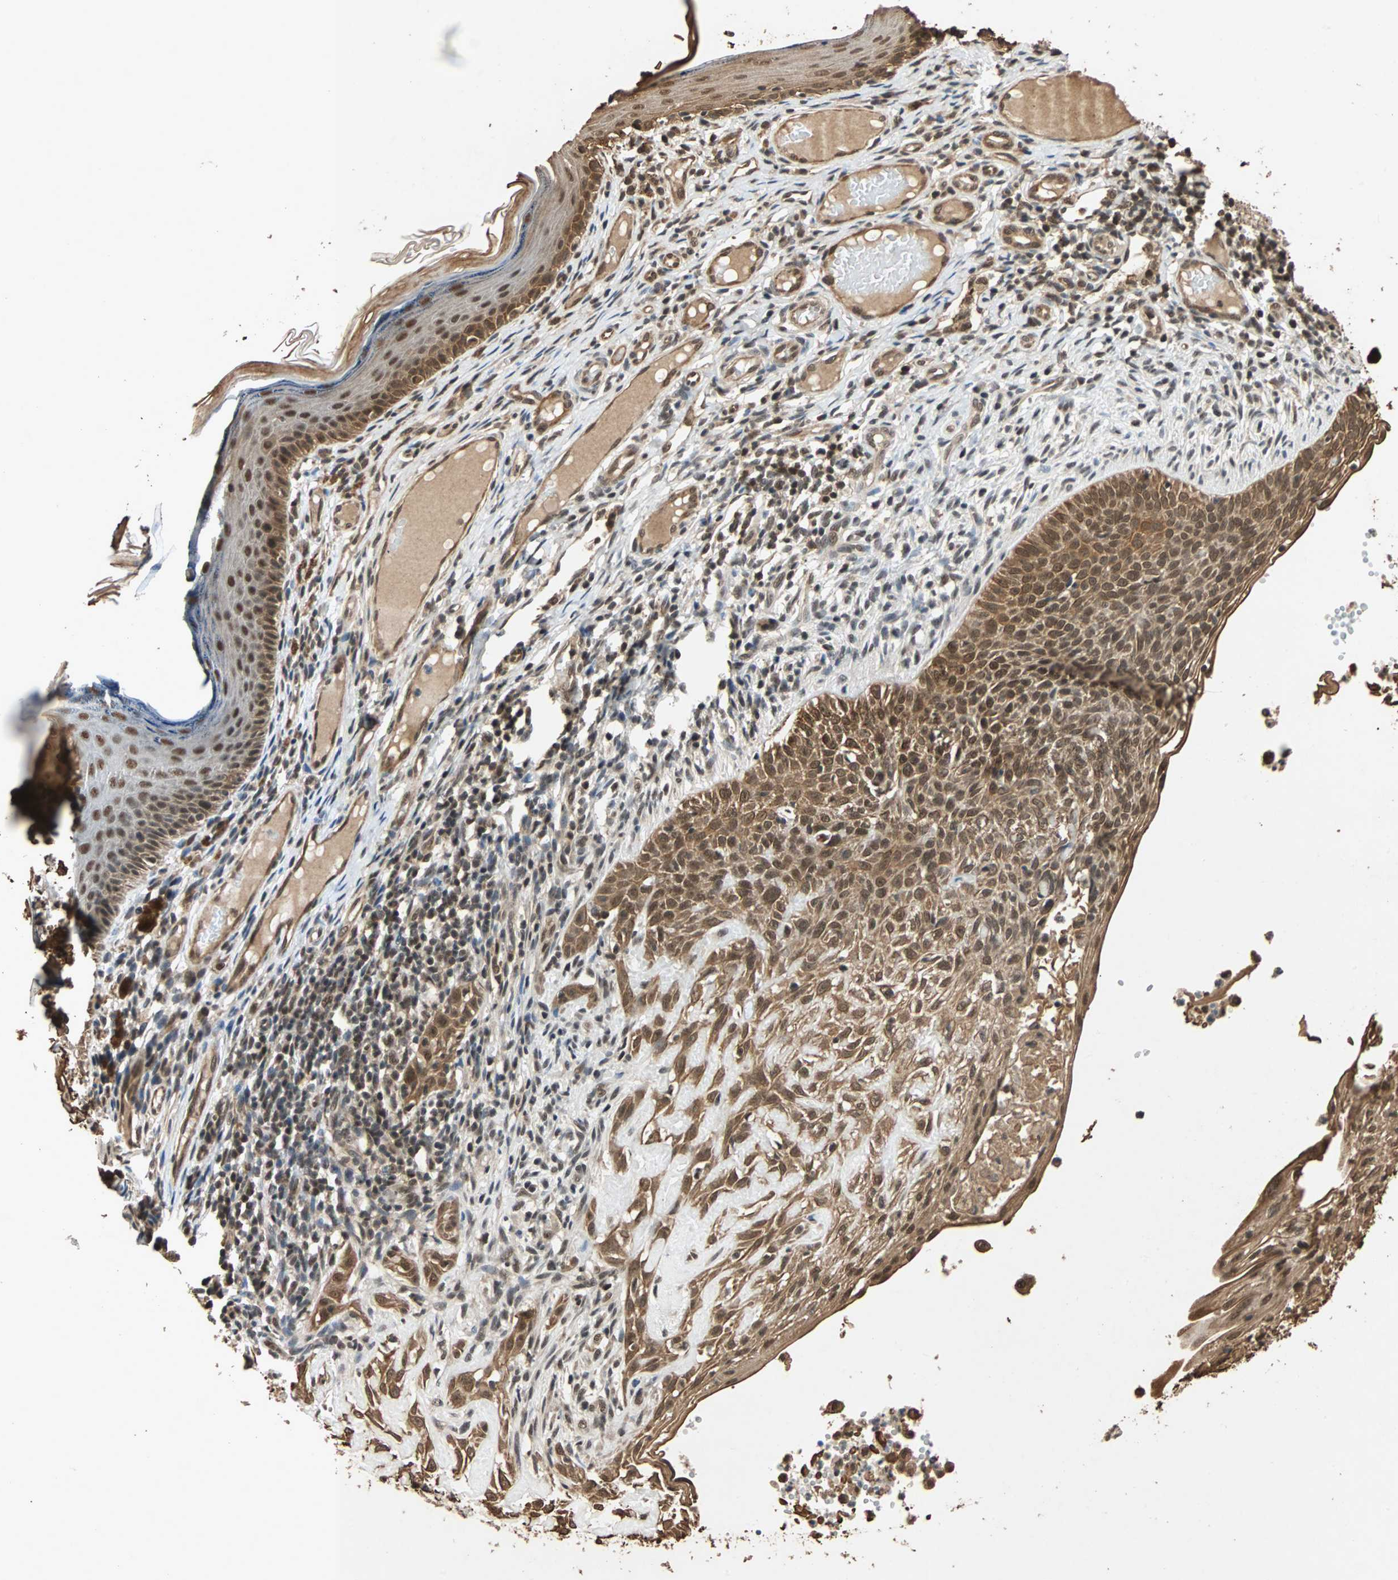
{"staining": {"intensity": "strong", "quantity": ">75%", "location": "cytoplasmic/membranous,nuclear"}, "tissue": "skin cancer", "cell_type": "Tumor cells", "image_type": "cancer", "snomed": [{"axis": "morphology", "description": "Normal tissue, NOS"}, {"axis": "morphology", "description": "Basal cell carcinoma"}, {"axis": "topography", "description": "Skin"}], "caption": "Protein staining displays strong cytoplasmic/membranous and nuclear positivity in about >75% of tumor cells in basal cell carcinoma (skin).", "gene": "CDC5L", "patient": {"sex": "male", "age": 87}}